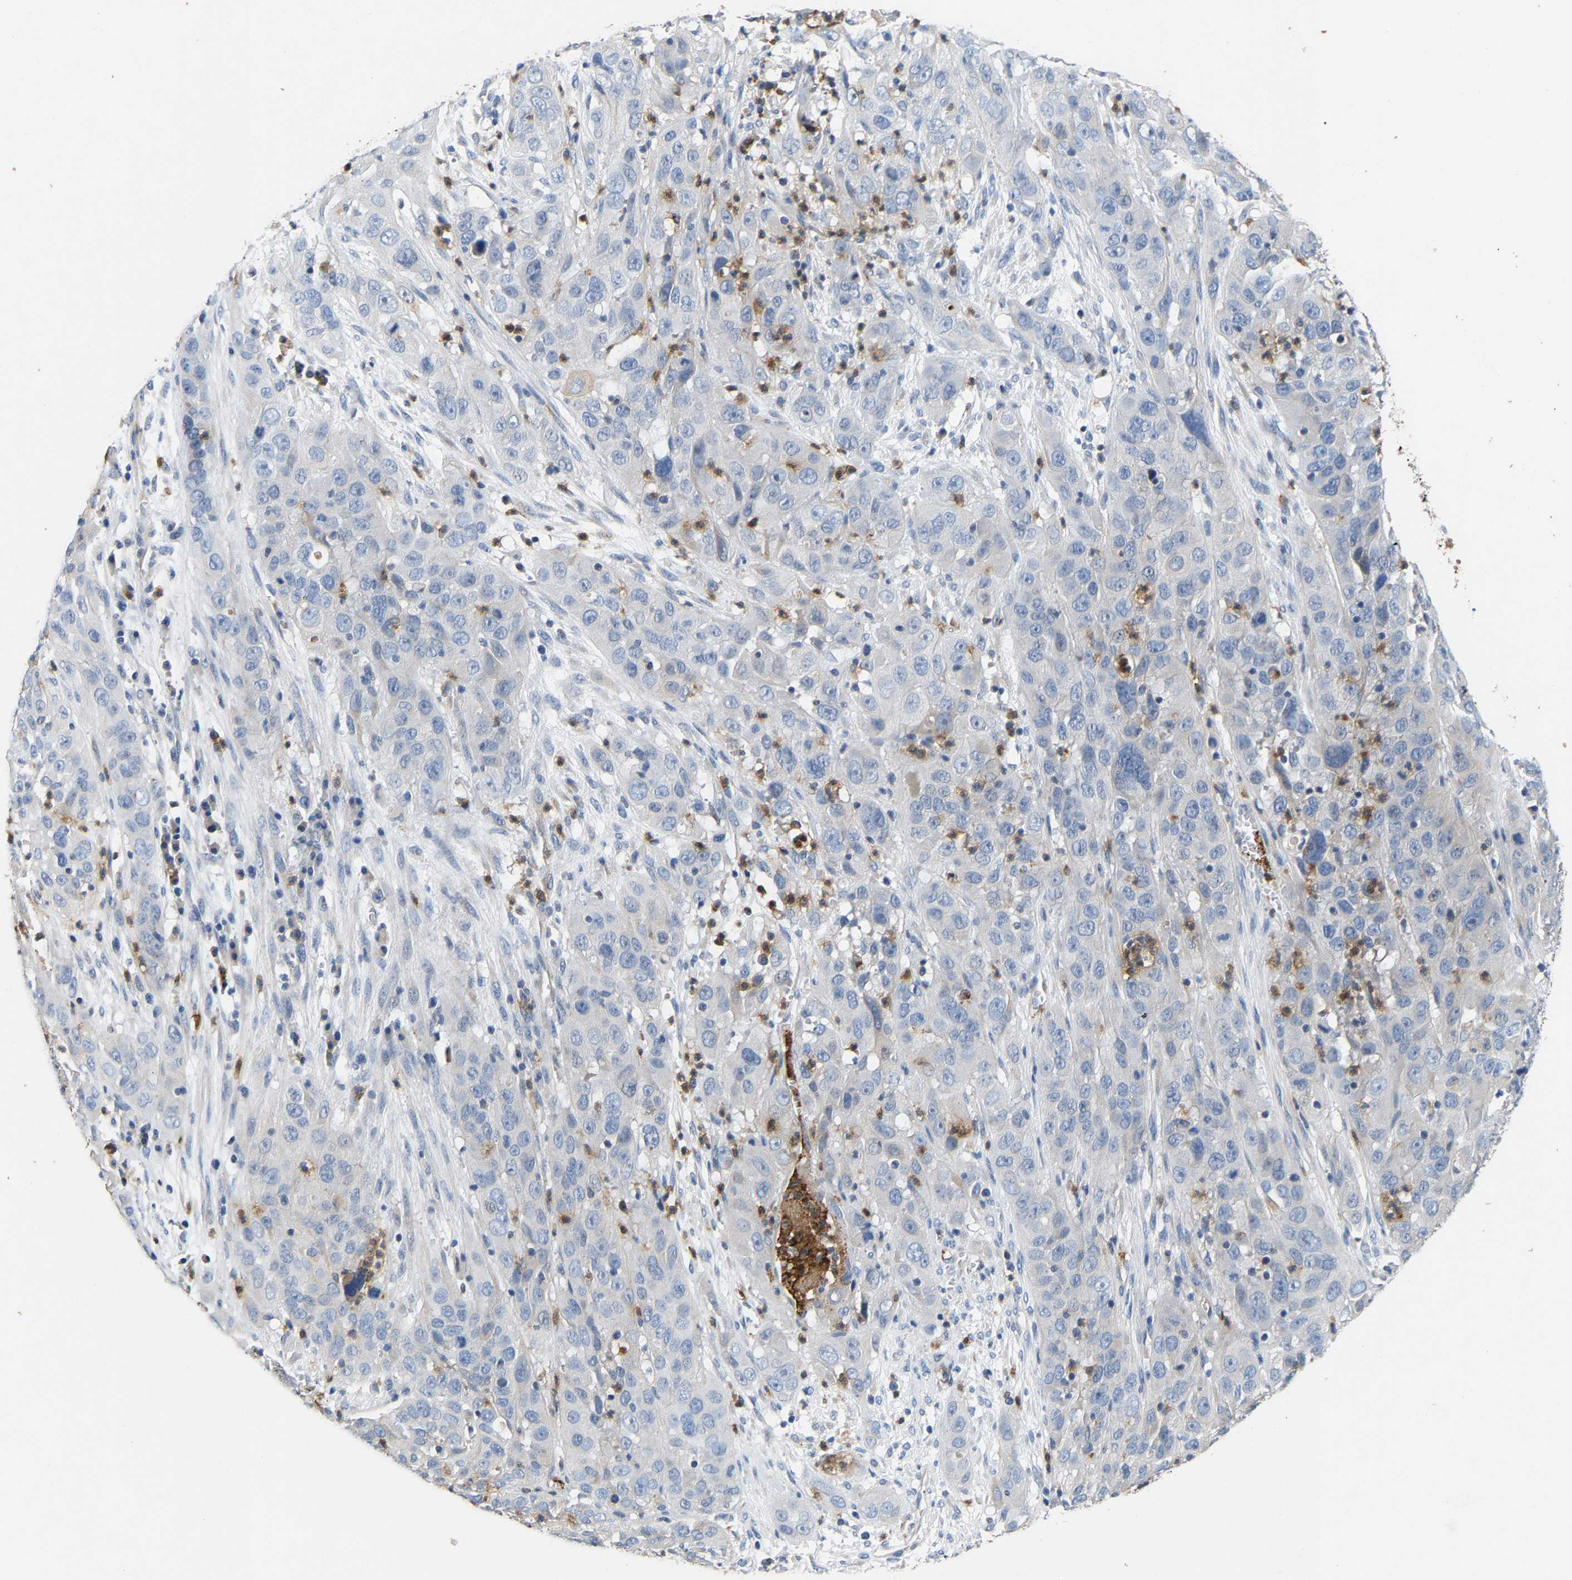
{"staining": {"intensity": "negative", "quantity": "none", "location": "none"}, "tissue": "cervical cancer", "cell_type": "Tumor cells", "image_type": "cancer", "snomed": [{"axis": "morphology", "description": "Squamous cell carcinoma, NOS"}, {"axis": "topography", "description": "Cervix"}], "caption": "The photomicrograph shows no staining of tumor cells in cervical cancer.", "gene": "CCDC171", "patient": {"sex": "female", "age": 32}}